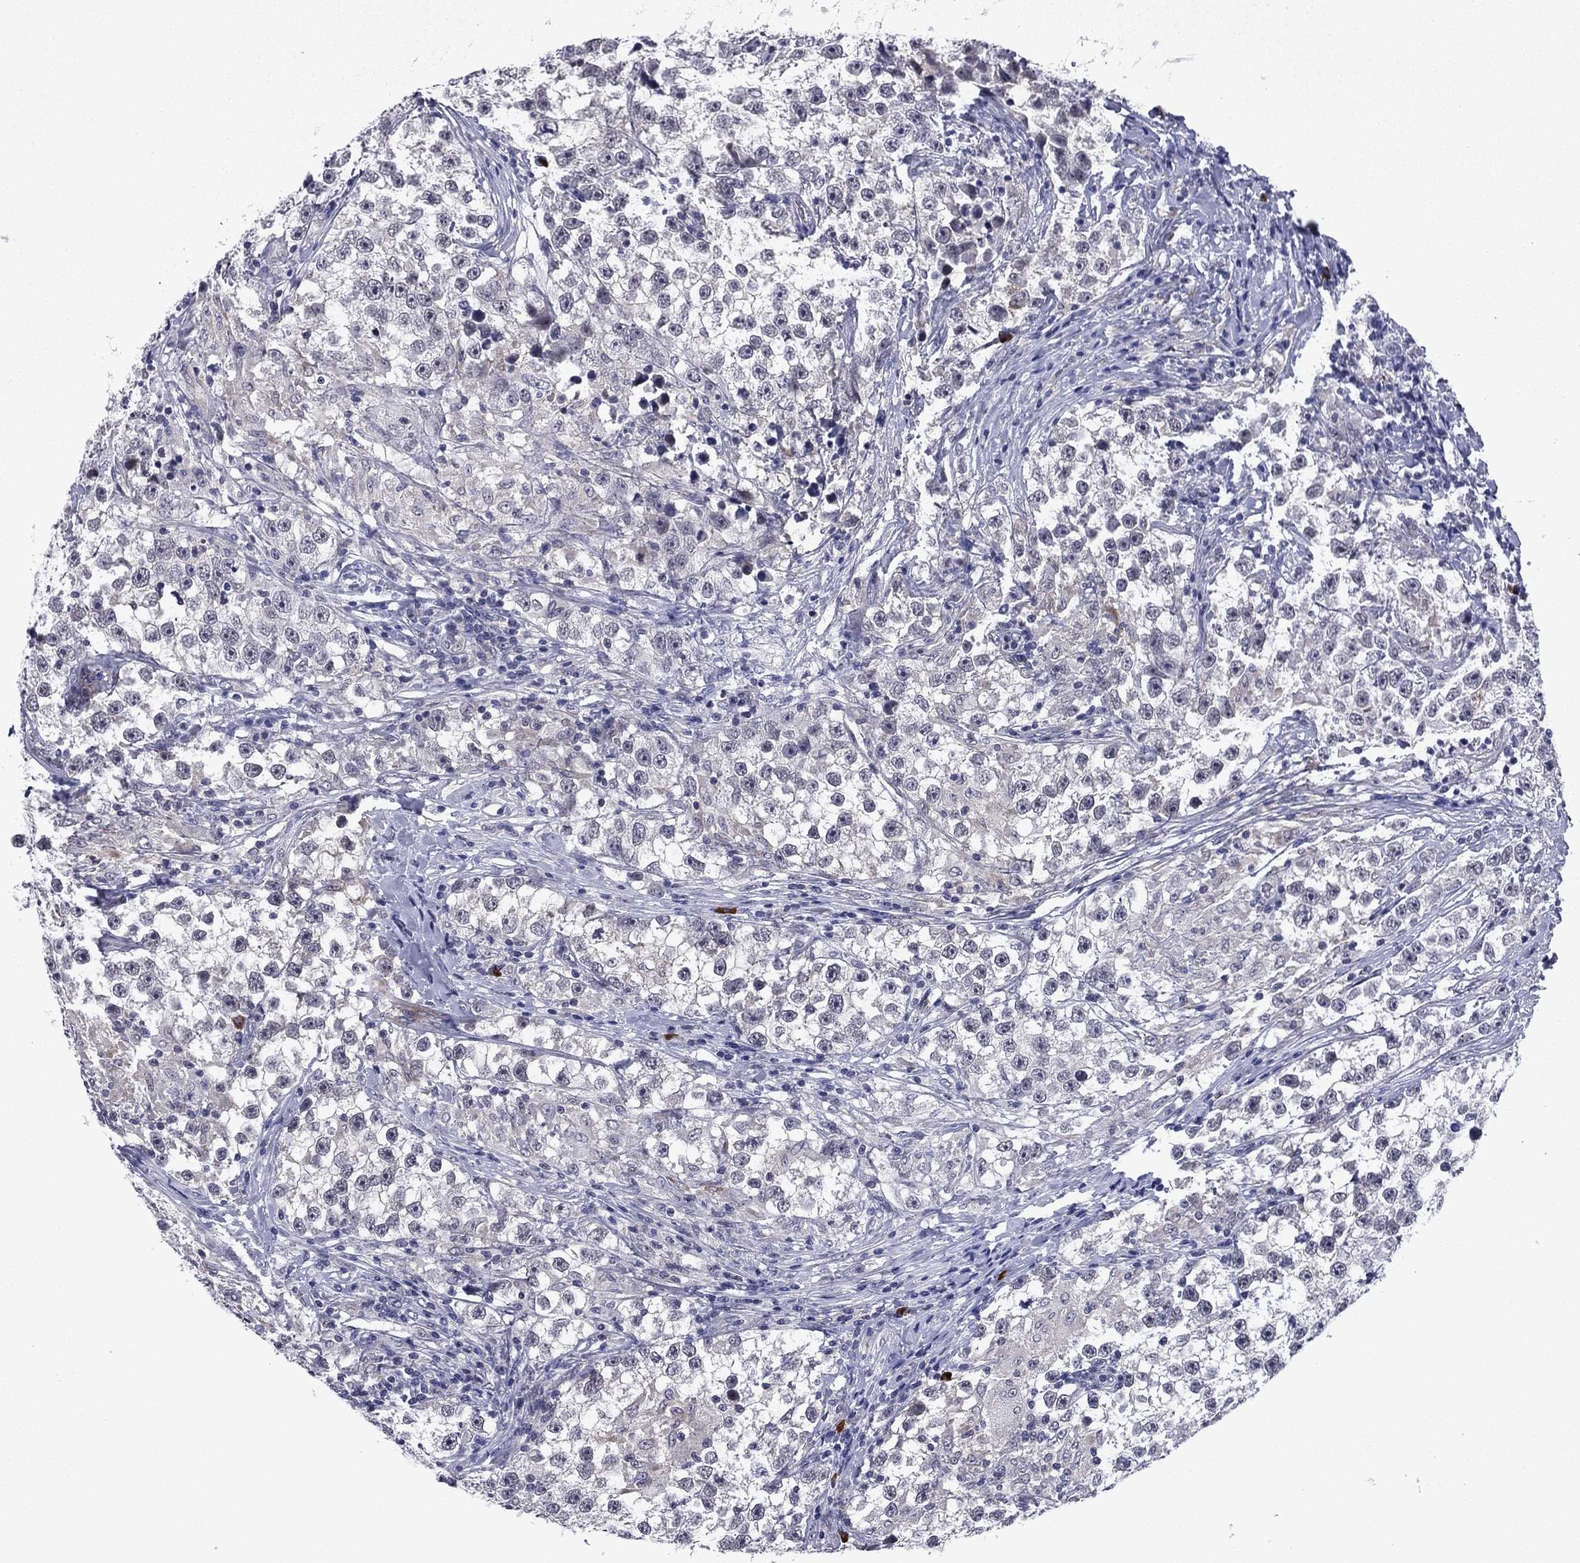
{"staining": {"intensity": "negative", "quantity": "none", "location": "none"}, "tissue": "testis cancer", "cell_type": "Tumor cells", "image_type": "cancer", "snomed": [{"axis": "morphology", "description": "Seminoma, NOS"}, {"axis": "topography", "description": "Testis"}], "caption": "Immunohistochemistry of human testis seminoma shows no positivity in tumor cells. (Brightfield microscopy of DAB (3,3'-diaminobenzidine) IHC at high magnification).", "gene": "ECM1", "patient": {"sex": "male", "age": 46}}